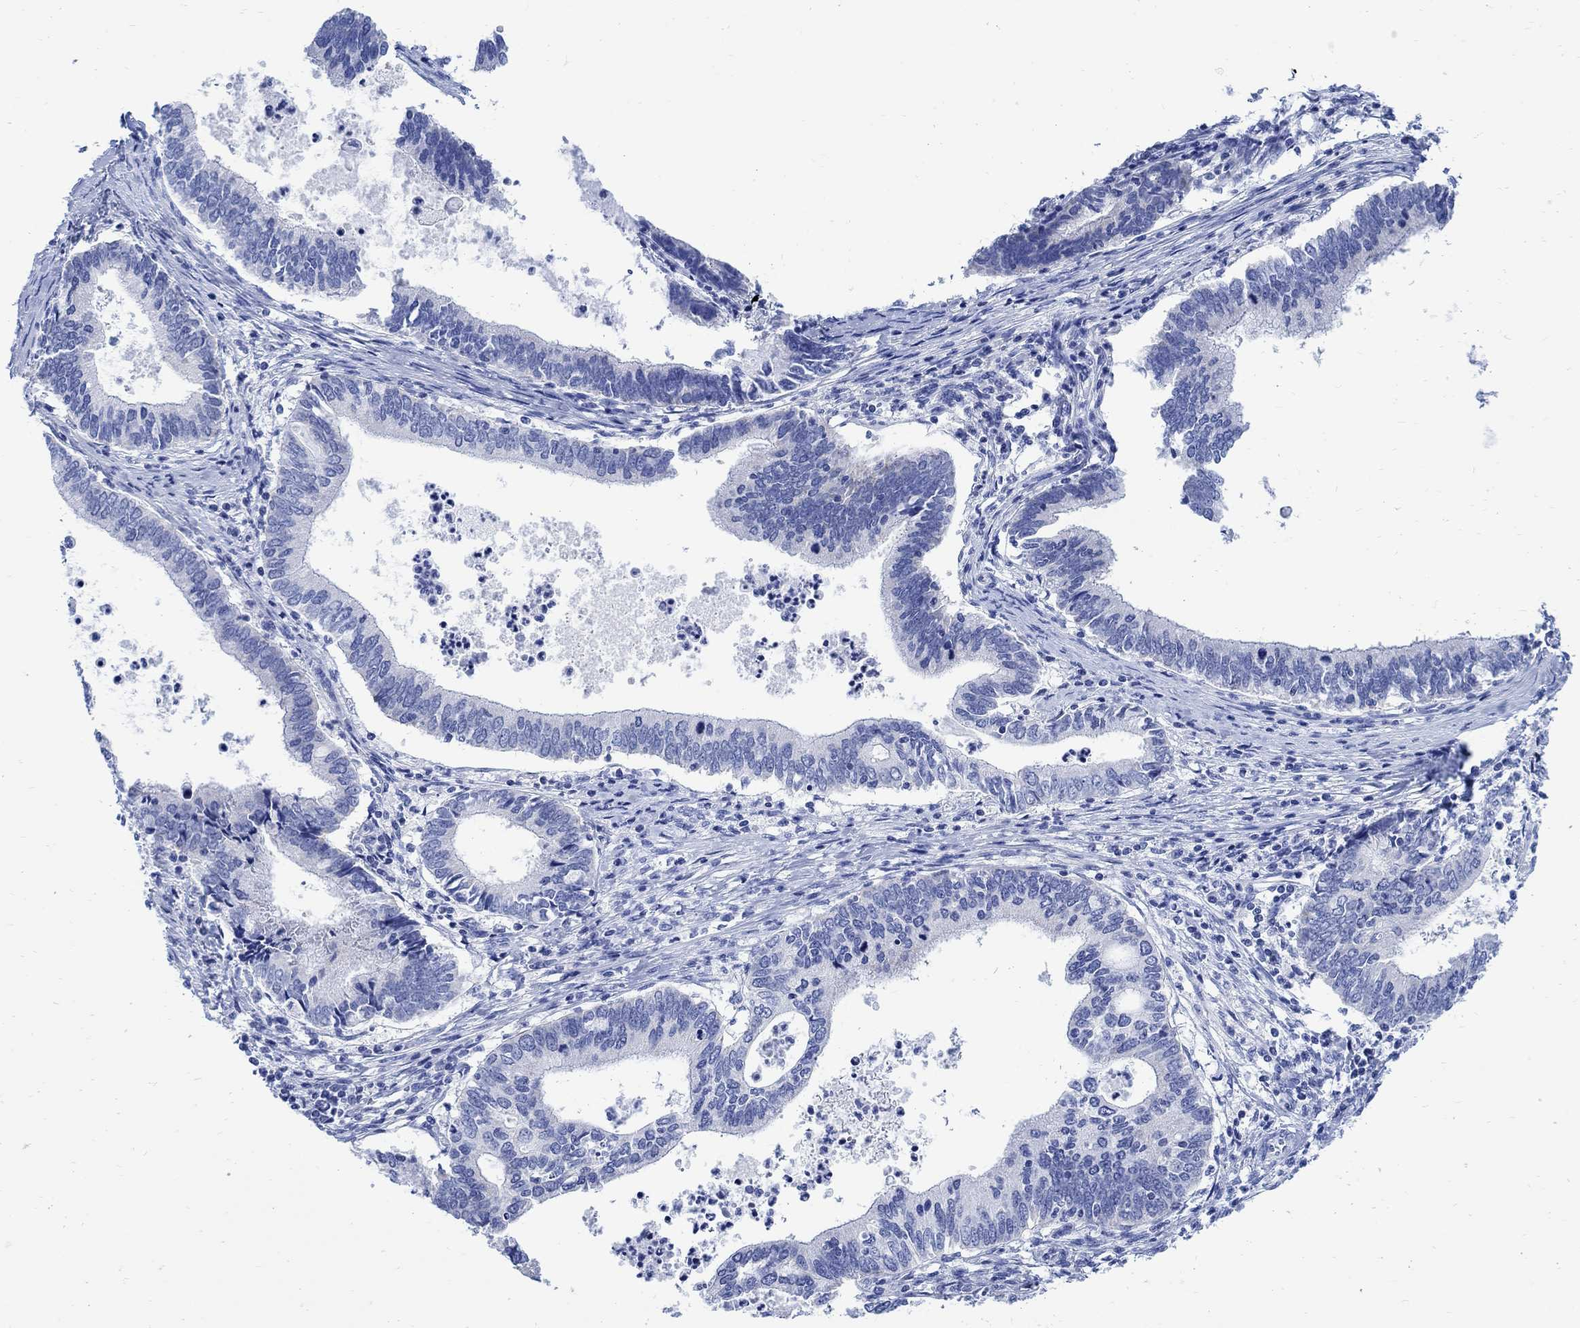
{"staining": {"intensity": "negative", "quantity": "none", "location": "none"}, "tissue": "cervical cancer", "cell_type": "Tumor cells", "image_type": "cancer", "snomed": [{"axis": "morphology", "description": "Adenocarcinoma, NOS"}, {"axis": "topography", "description": "Cervix"}], "caption": "Immunohistochemistry of human adenocarcinoma (cervical) shows no staining in tumor cells.", "gene": "CPLX2", "patient": {"sex": "female", "age": 42}}